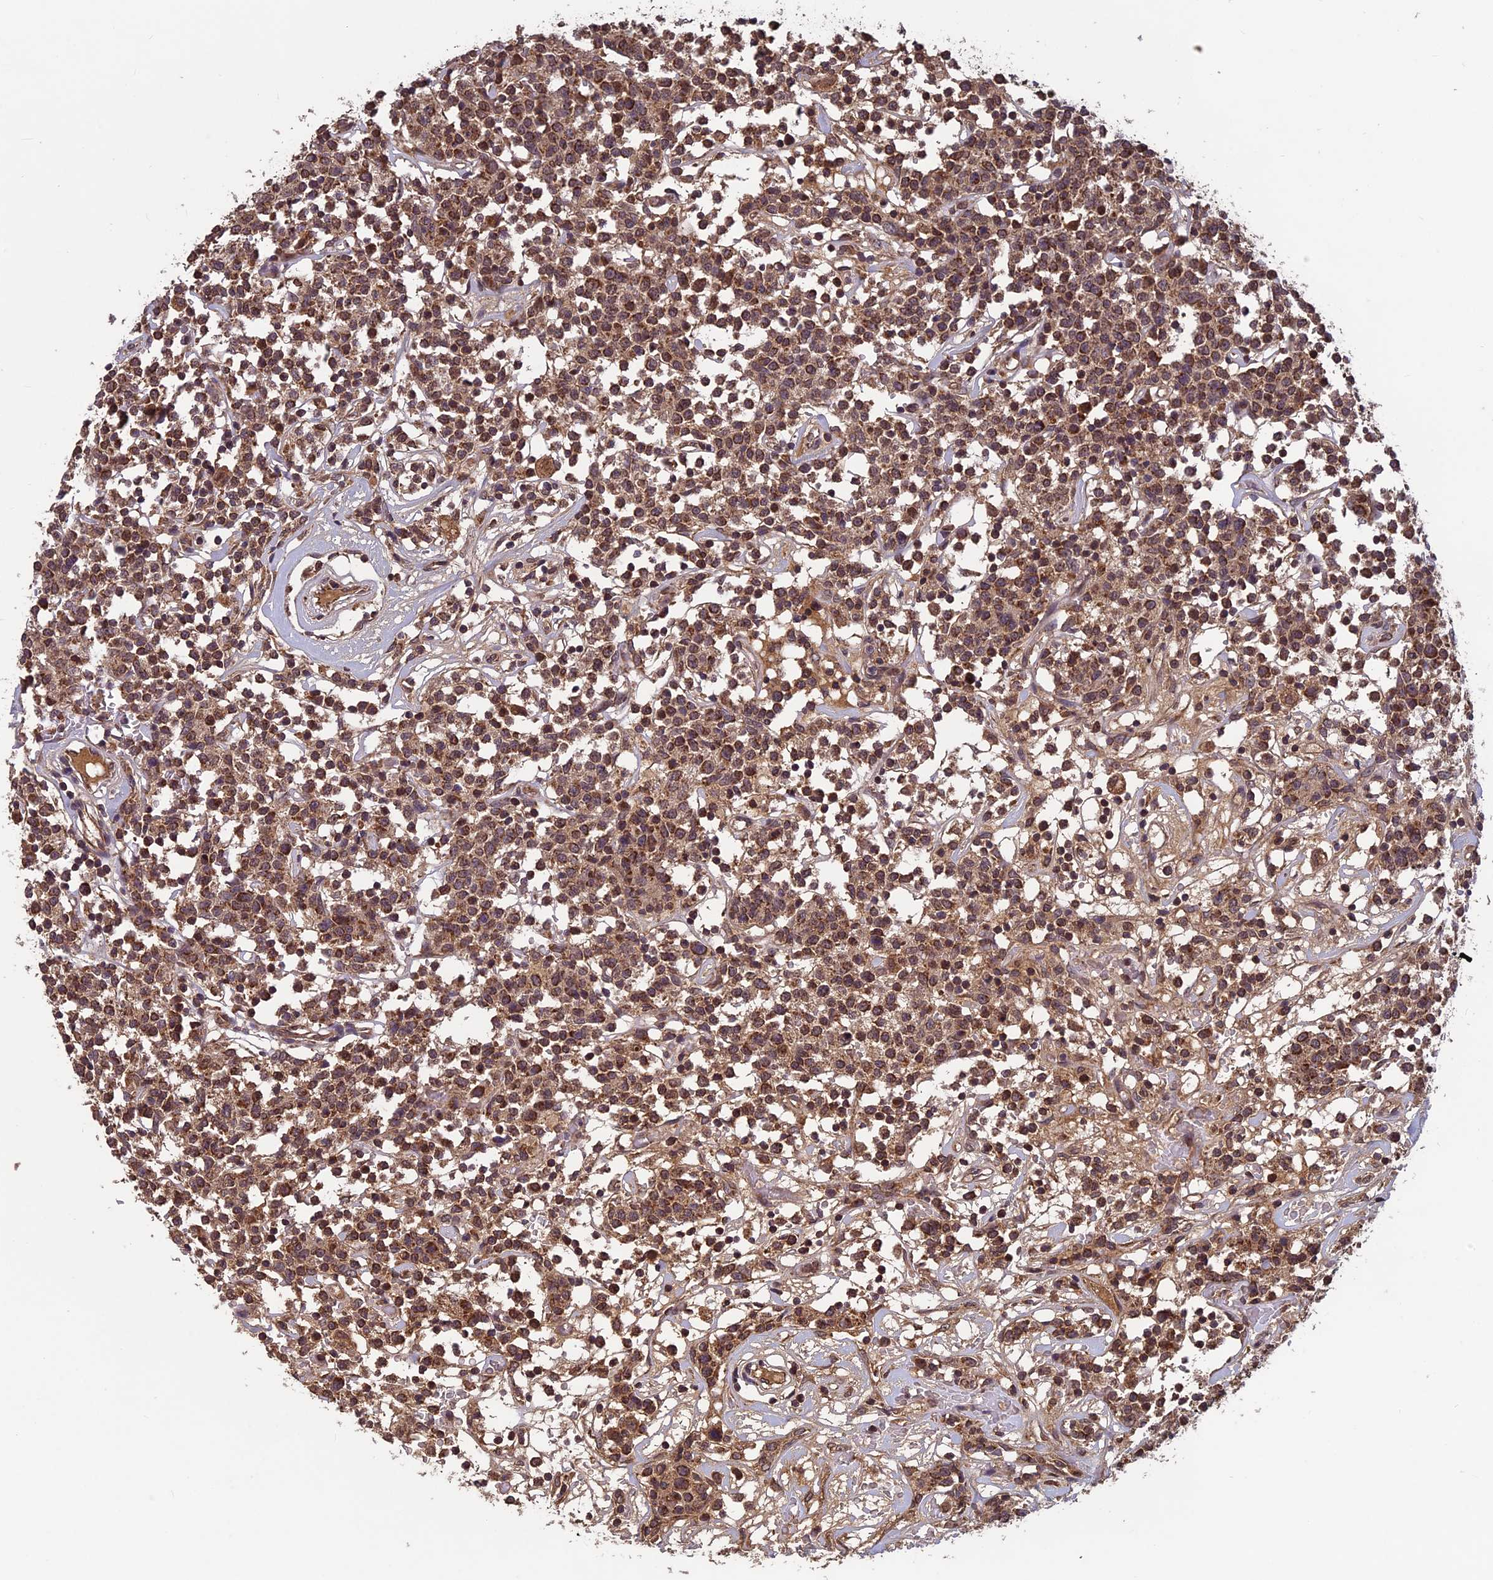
{"staining": {"intensity": "strong", "quantity": ">75%", "location": "cytoplasmic/membranous"}, "tissue": "lymphoma", "cell_type": "Tumor cells", "image_type": "cancer", "snomed": [{"axis": "morphology", "description": "Malignant lymphoma, non-Hodgkin's type, Low grade"}, {"axis": "topography", "description": "Small intestine"}], "caption": "Lymphoma tissue displays strong cytoplasmic/membranous positivity in about >75% of tumor cells, visualized by immunohistochemistry. (Brightfield microscopy of DAB IHC at high magnification).", "gene": "CCDC15", "patient": {"sex": "female", "age": 59}}